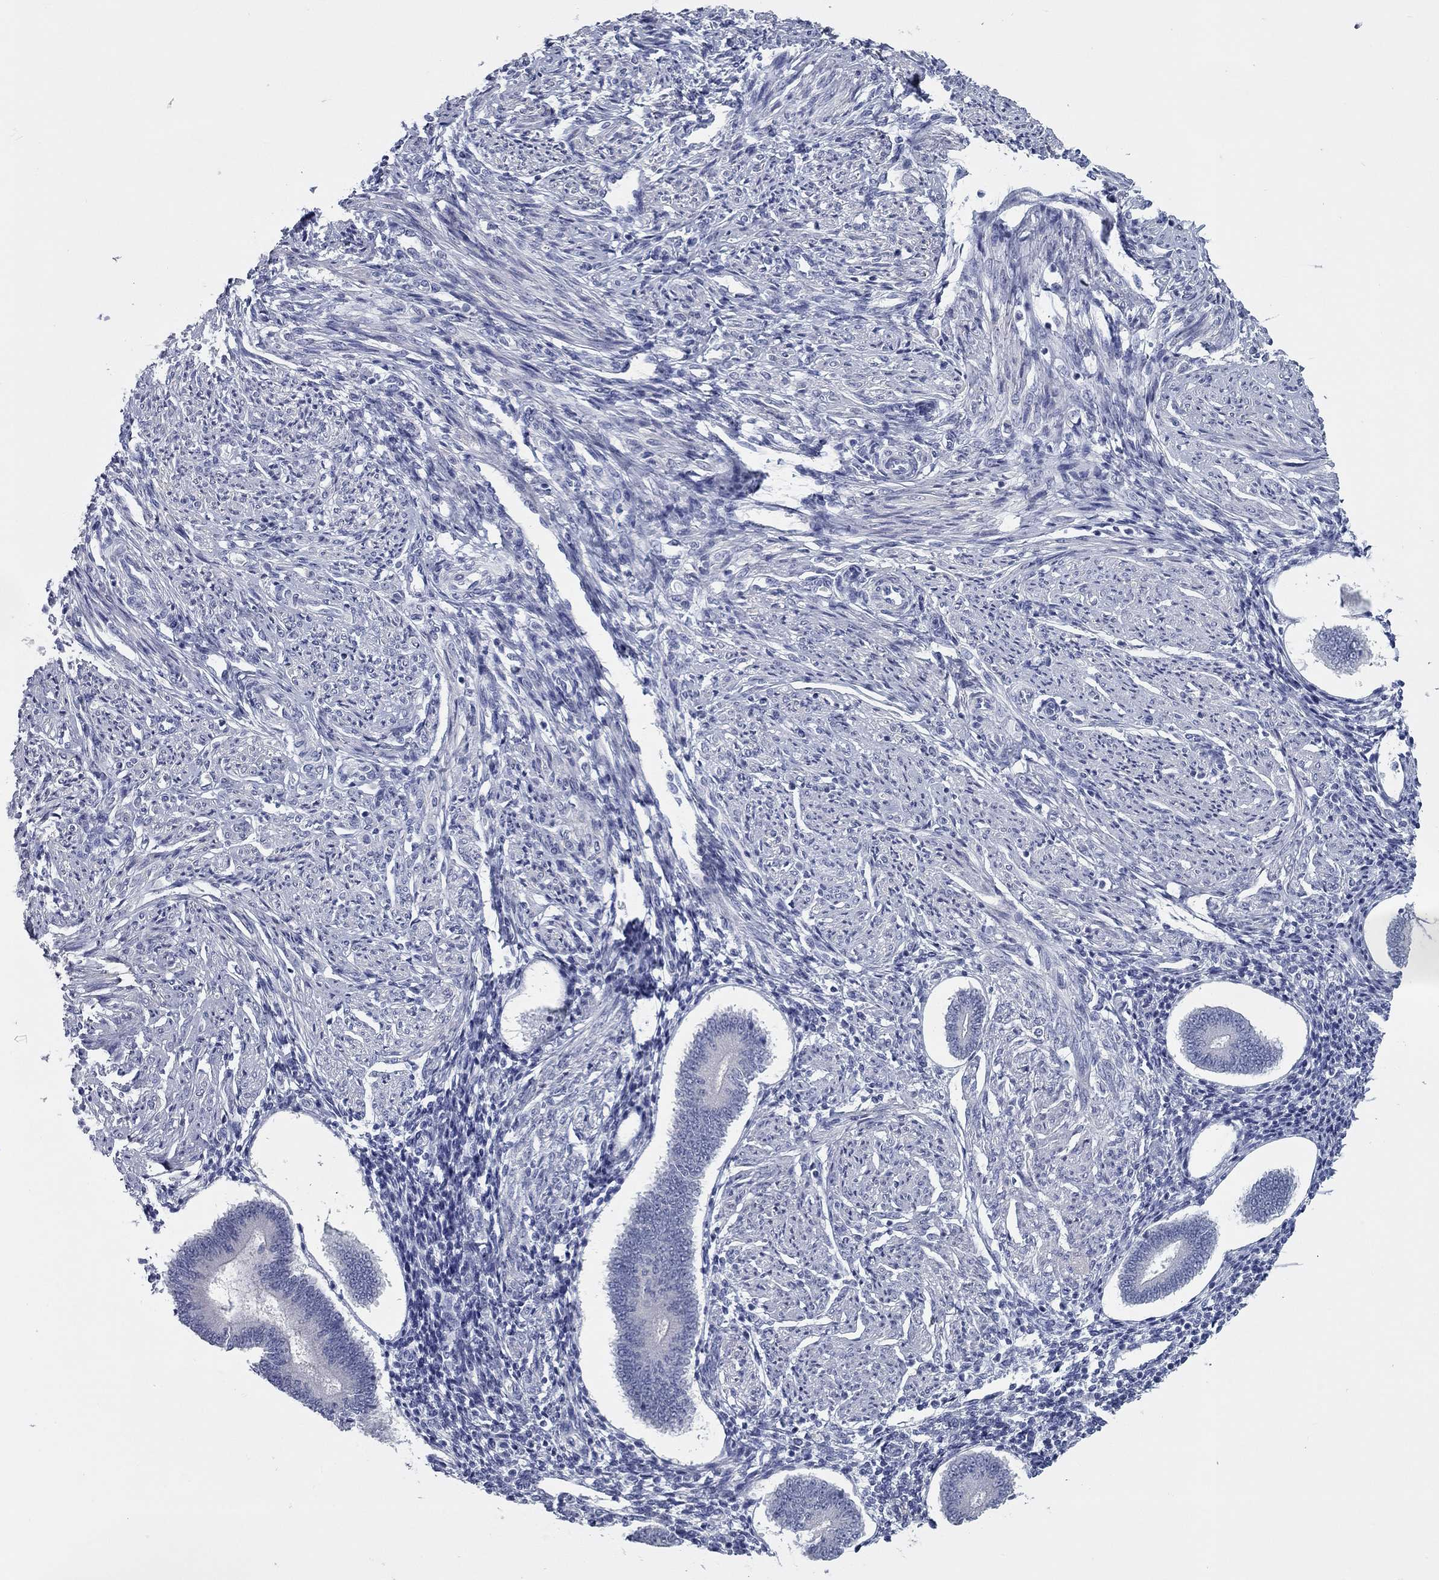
{"staining": {"intensity": "negative", "quantity": "none", "location": "none"}, "tissue": "endometrium", "cell_type": "Cells in endometrial stroma", "image_type": "normal", "snomed": [{"axis": "morphology", "description": "Normal tissue, NOS"}, {"axis": "topography", "description": "Endometrium"}], "caption": "This is an immunohistochemistry (IHC) image of normal human endometrium. There is no positivity in cells in endometrial stroma.", "gene": "KIRREL2", "patient": {"sex": "female", "age": 40}}